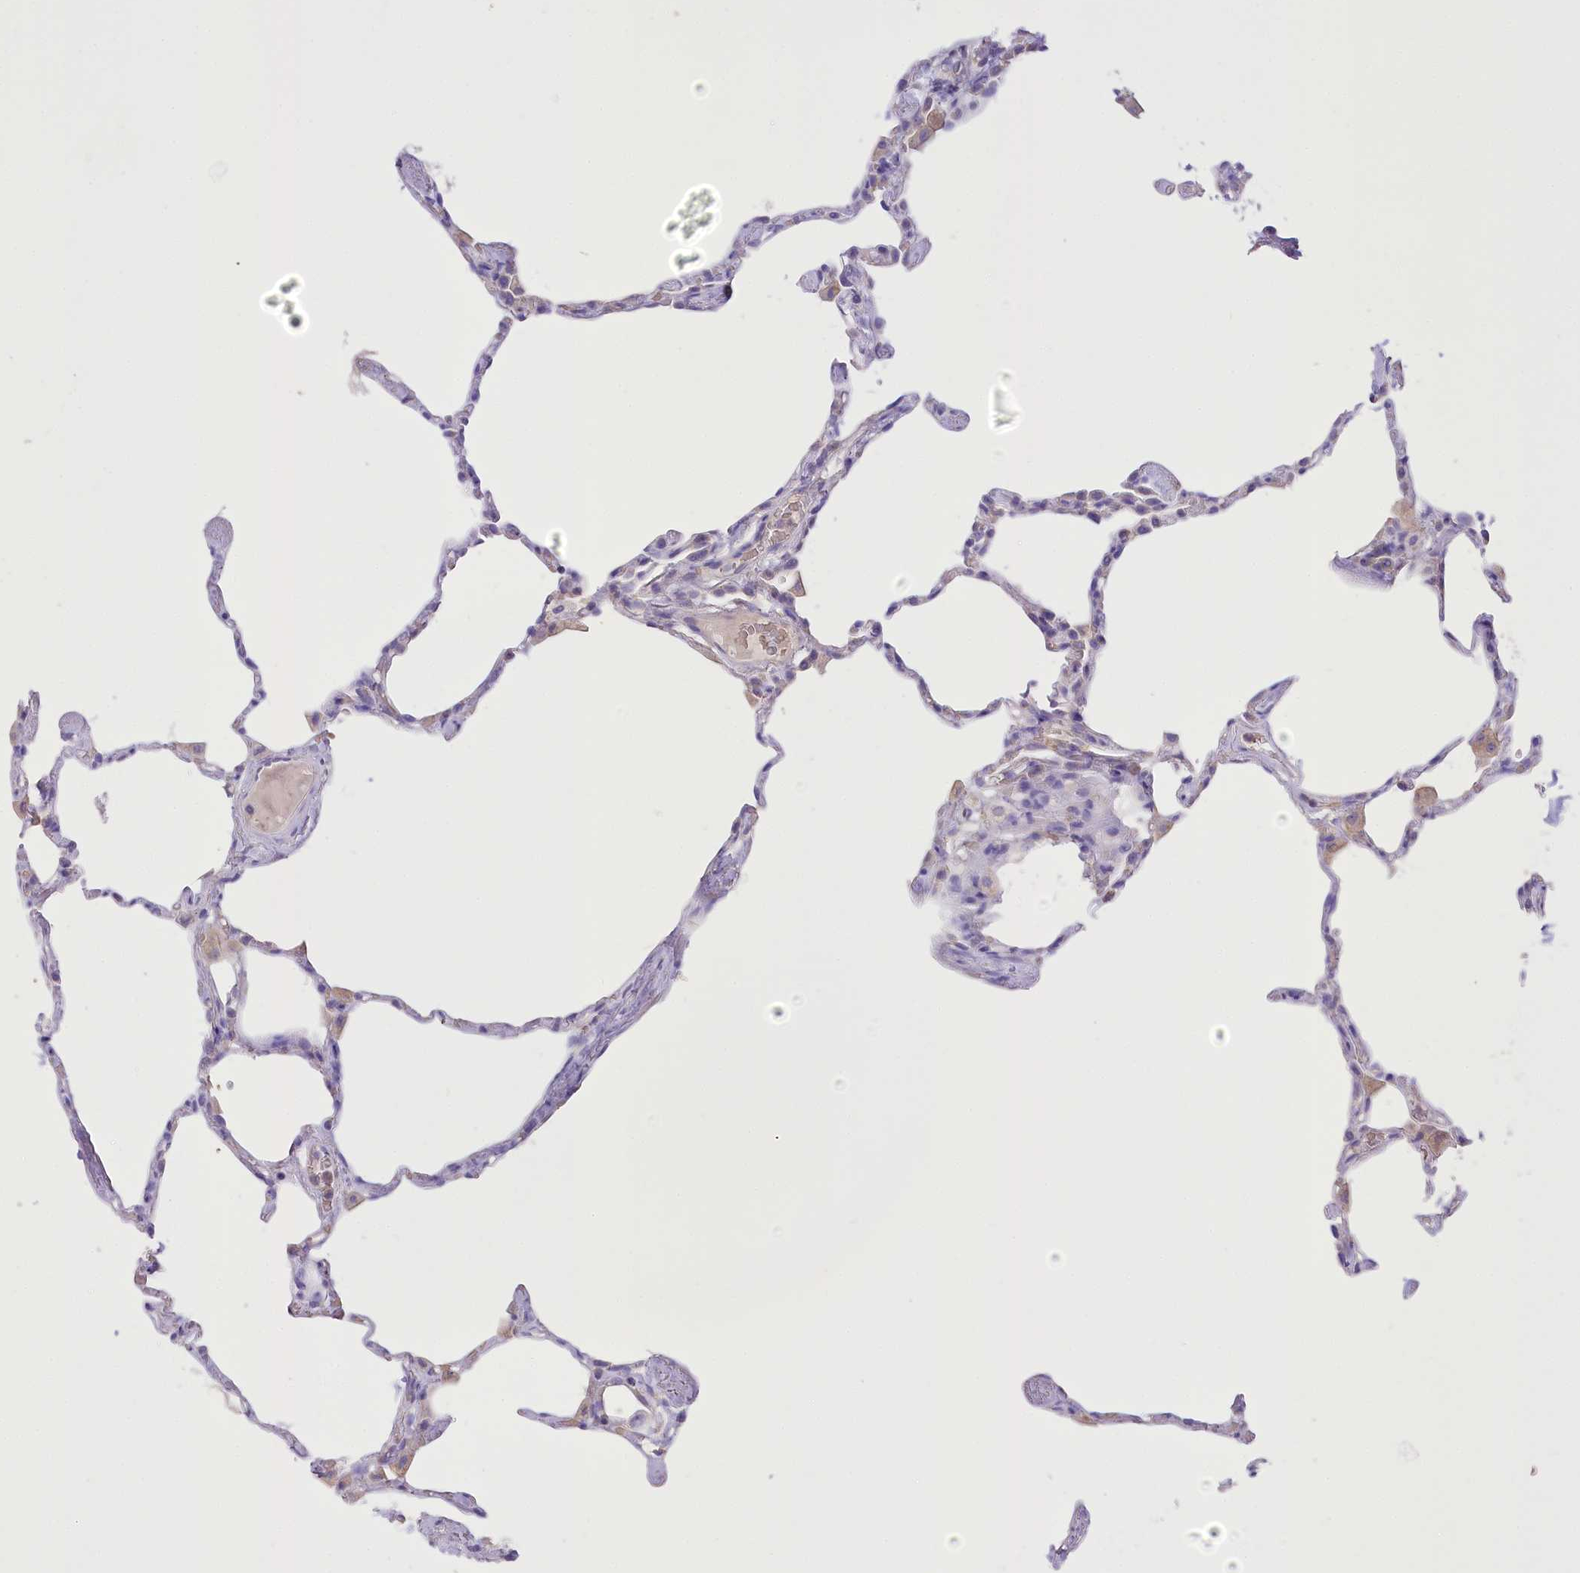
{"staining": {"intensity": "weak", "quantity": "25%-75%", "location": "cytoplasmic/membranous"}, "tissue": "lung", "cell_type": "Alveolar cells", "image_type": "normal", "snomed": [{"axis": "morphology", "description": "Normal tissue, NOS"}, {"axis": "topography", "description": "Lung"}], "caption": "Lung stained with DAB (3,3'-diaminobenzidine) immunohistochemistry demonstrates low levels of weak cytoplasmic/membranous positivity in approximately 25%-75% of alveolar cells. (Brightfield microscopy of DAB IHC at high magnification).", "gene": "PRSS53", "patient": {"sex": "male", "age": 65}}